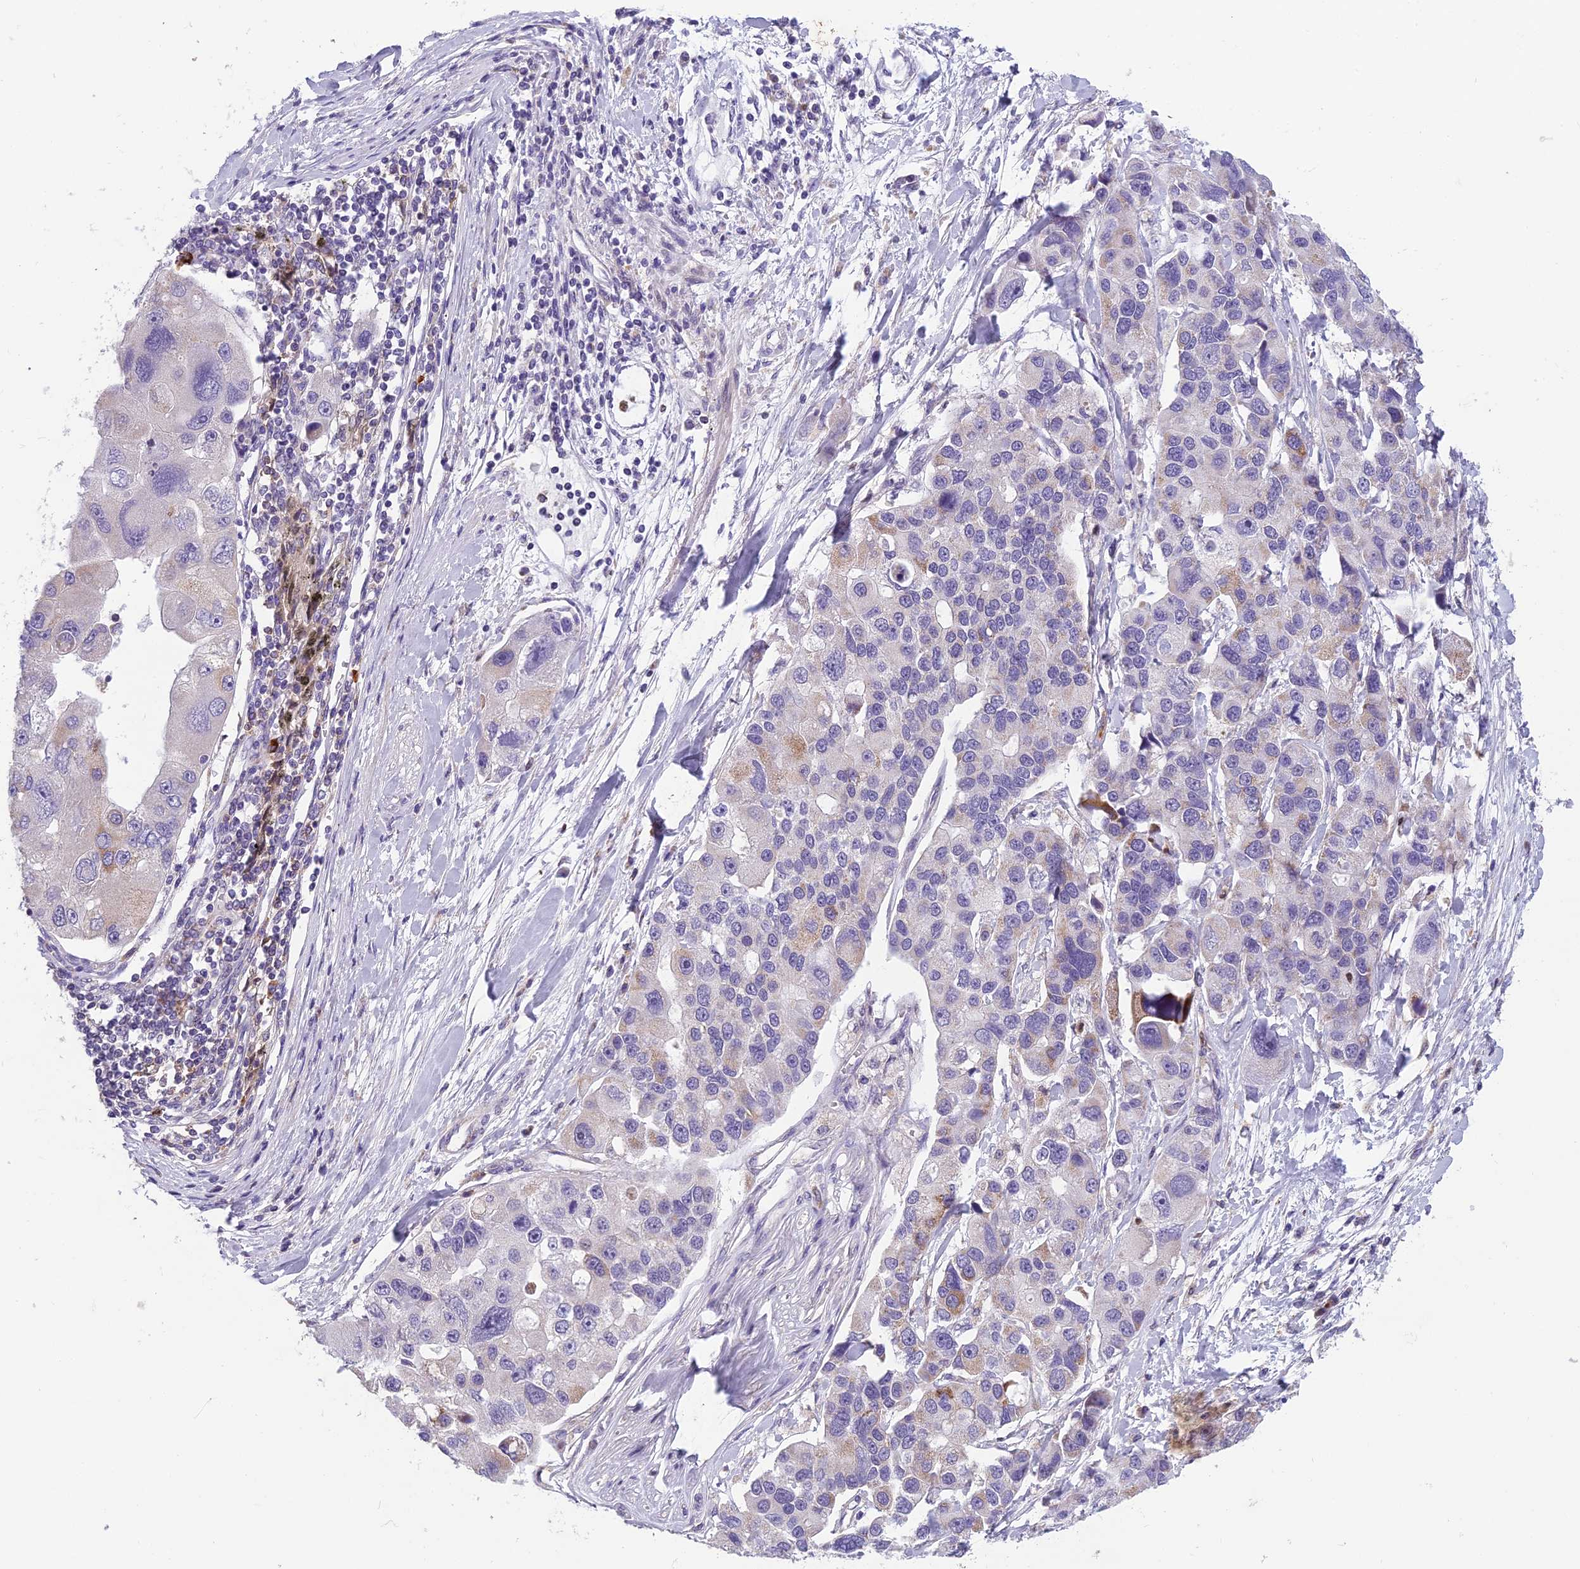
{"staining": {"intensity": "negative", "quantity": "none", "location": "none"}, "tissue": "lung cancer", "cell_type": "Tumor cells", "image_type": "cancer", "snomed": [{"axis": "morphology", "description": "Adenocarcinoma, NOS"}, {"axis": "topography", "description": "Lung"}], "caption": "Lung cancer (adenocarcinoma) stained for a protein using immunohistochemistry (IHC) shows no positivity tumor cells.", "gene": "ENSG00000188897", "patient": {"sex": "female", "age": 54}}